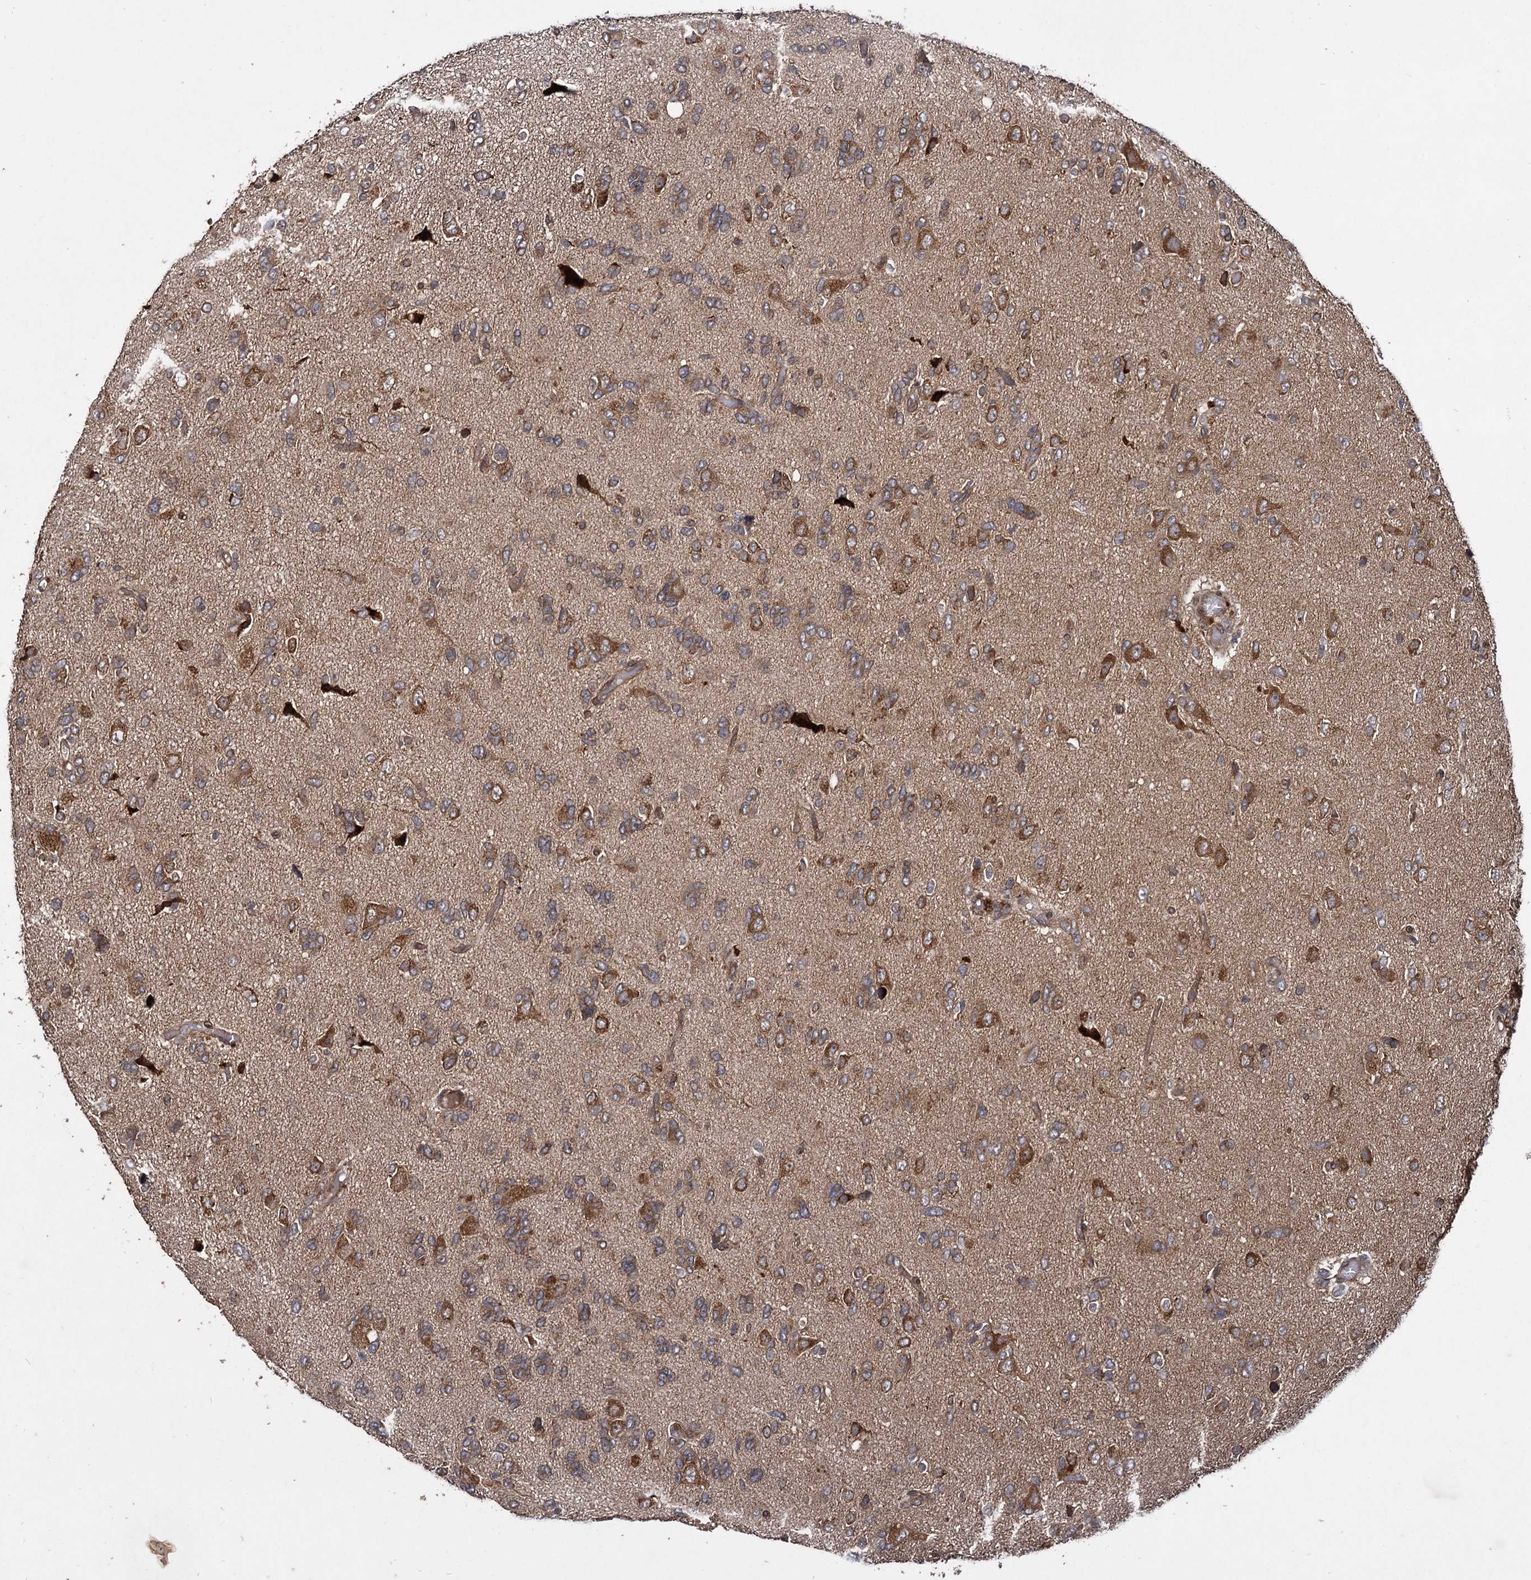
{"staining": {"intensity": "moderate", "quantity": ">75%", "location": "cytoplasmic/membranous"}, "tissue": "glioma", "cell_type": "Tumor cells", "image_type": "cancer", "snomed": [{"axis": "morphology", "description": "Glioma, malignant, High grade"}, {"axis": "topography", "description": "Brain"}], "caption": "Protein expression analysis of human malignant glioma (high-grade) reveals moderate cytoplasmic/membranous expression in approximately >75% of tumor cells.", "gene": "DCP1B", "patient": {"sex": "female", "age": 59}}